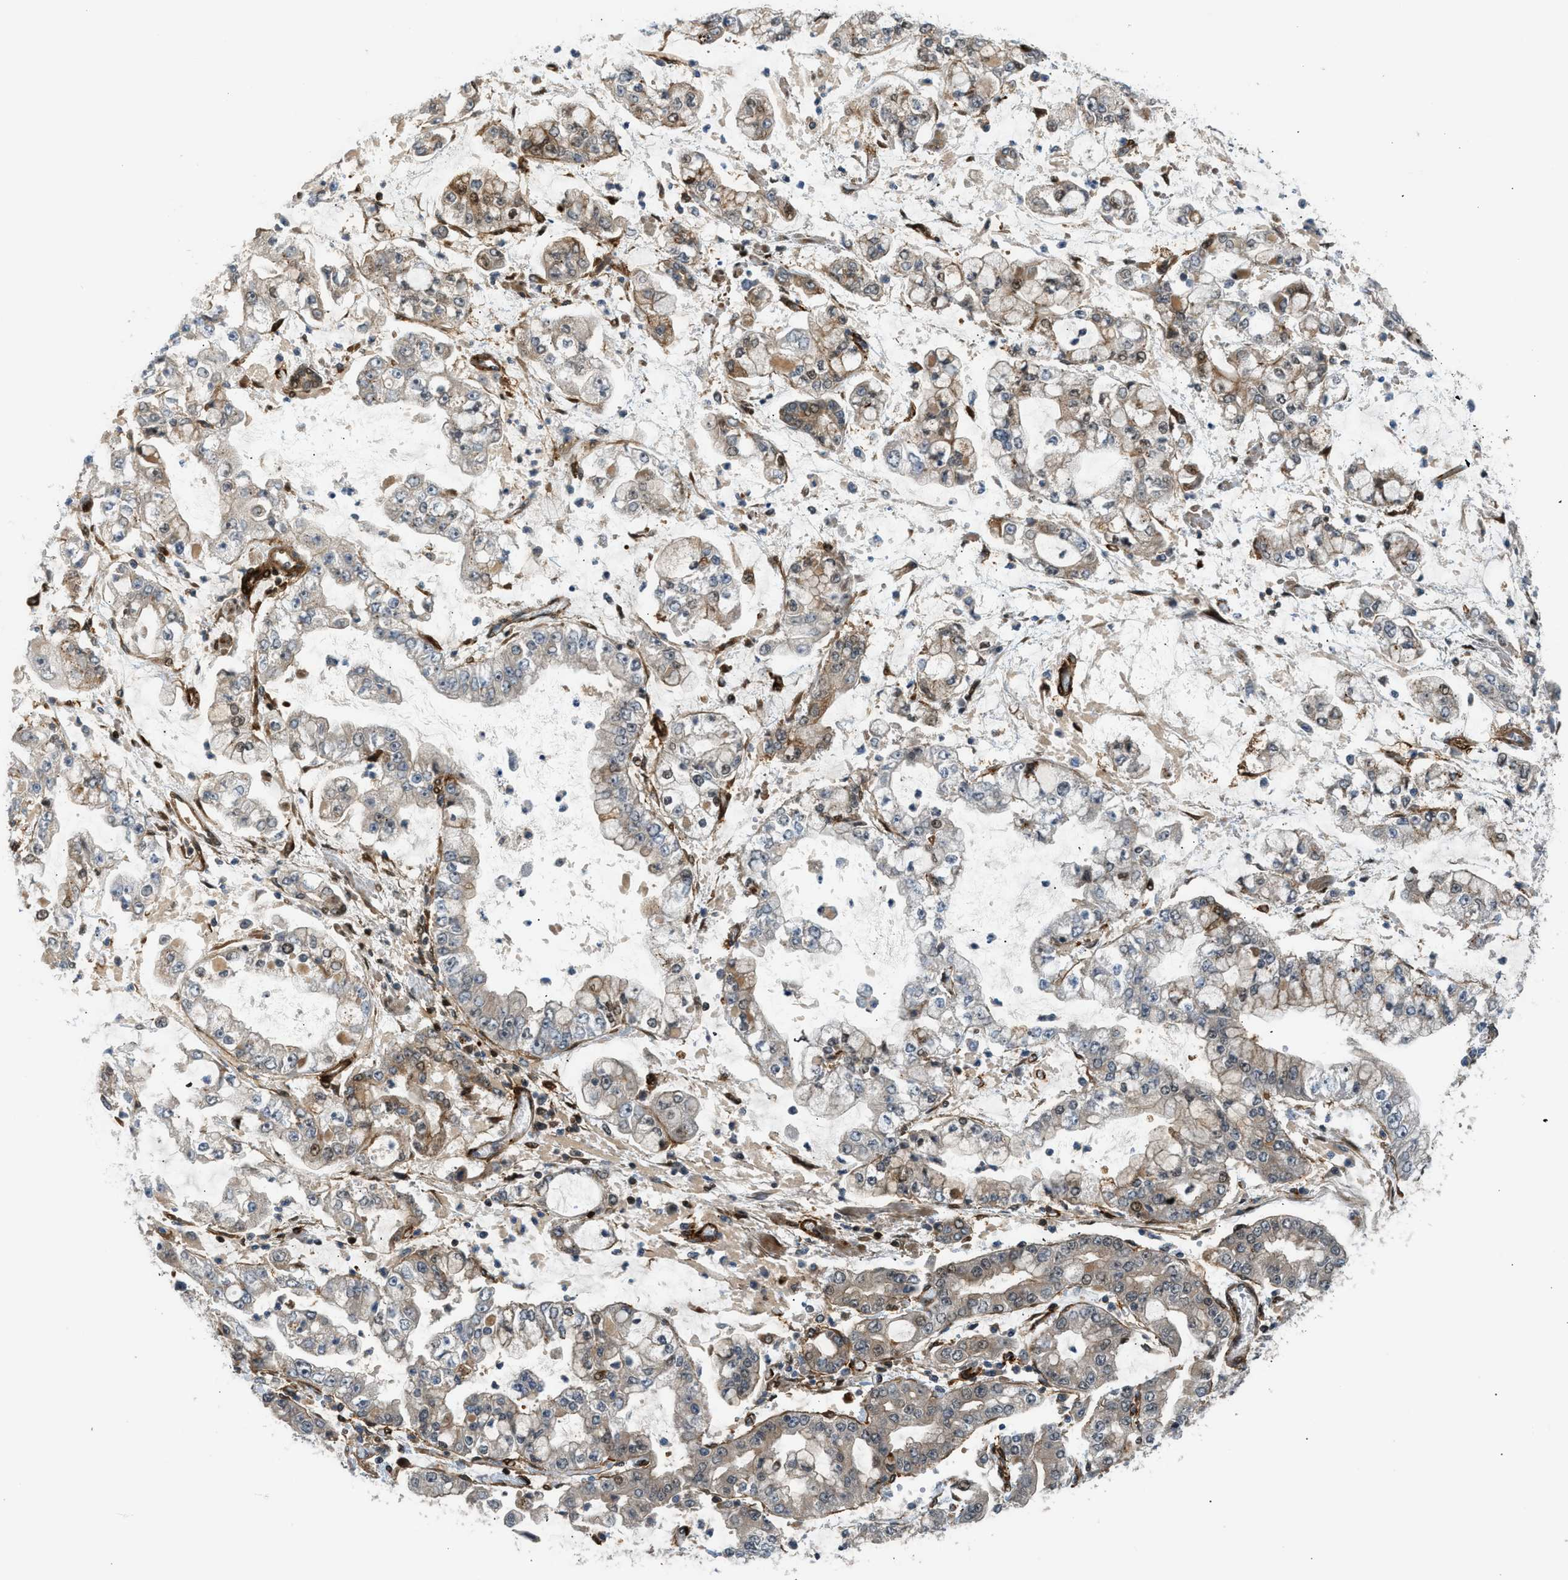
{"staining": {"intensity": "moderate", "quantity": ">75%", "location": "cytoplasmic/membranous"}, "tissue": "stomach cancer", "cell_type": "Tumor cells", "image_type": "cancer", "snomed": [{"axis": "morphology", "description": "Adenocarcinoma, NOS"}, {"axis": "topography", "description": "Stomach"}], "caption": "Protein staining exhibits moderate cytoplasmic/membranous positivity in about >75% of tumor cells in adenocarcinoma (stomach).", "gene": "EDNRA", "patient": {"sex": "male", "age": 76}}